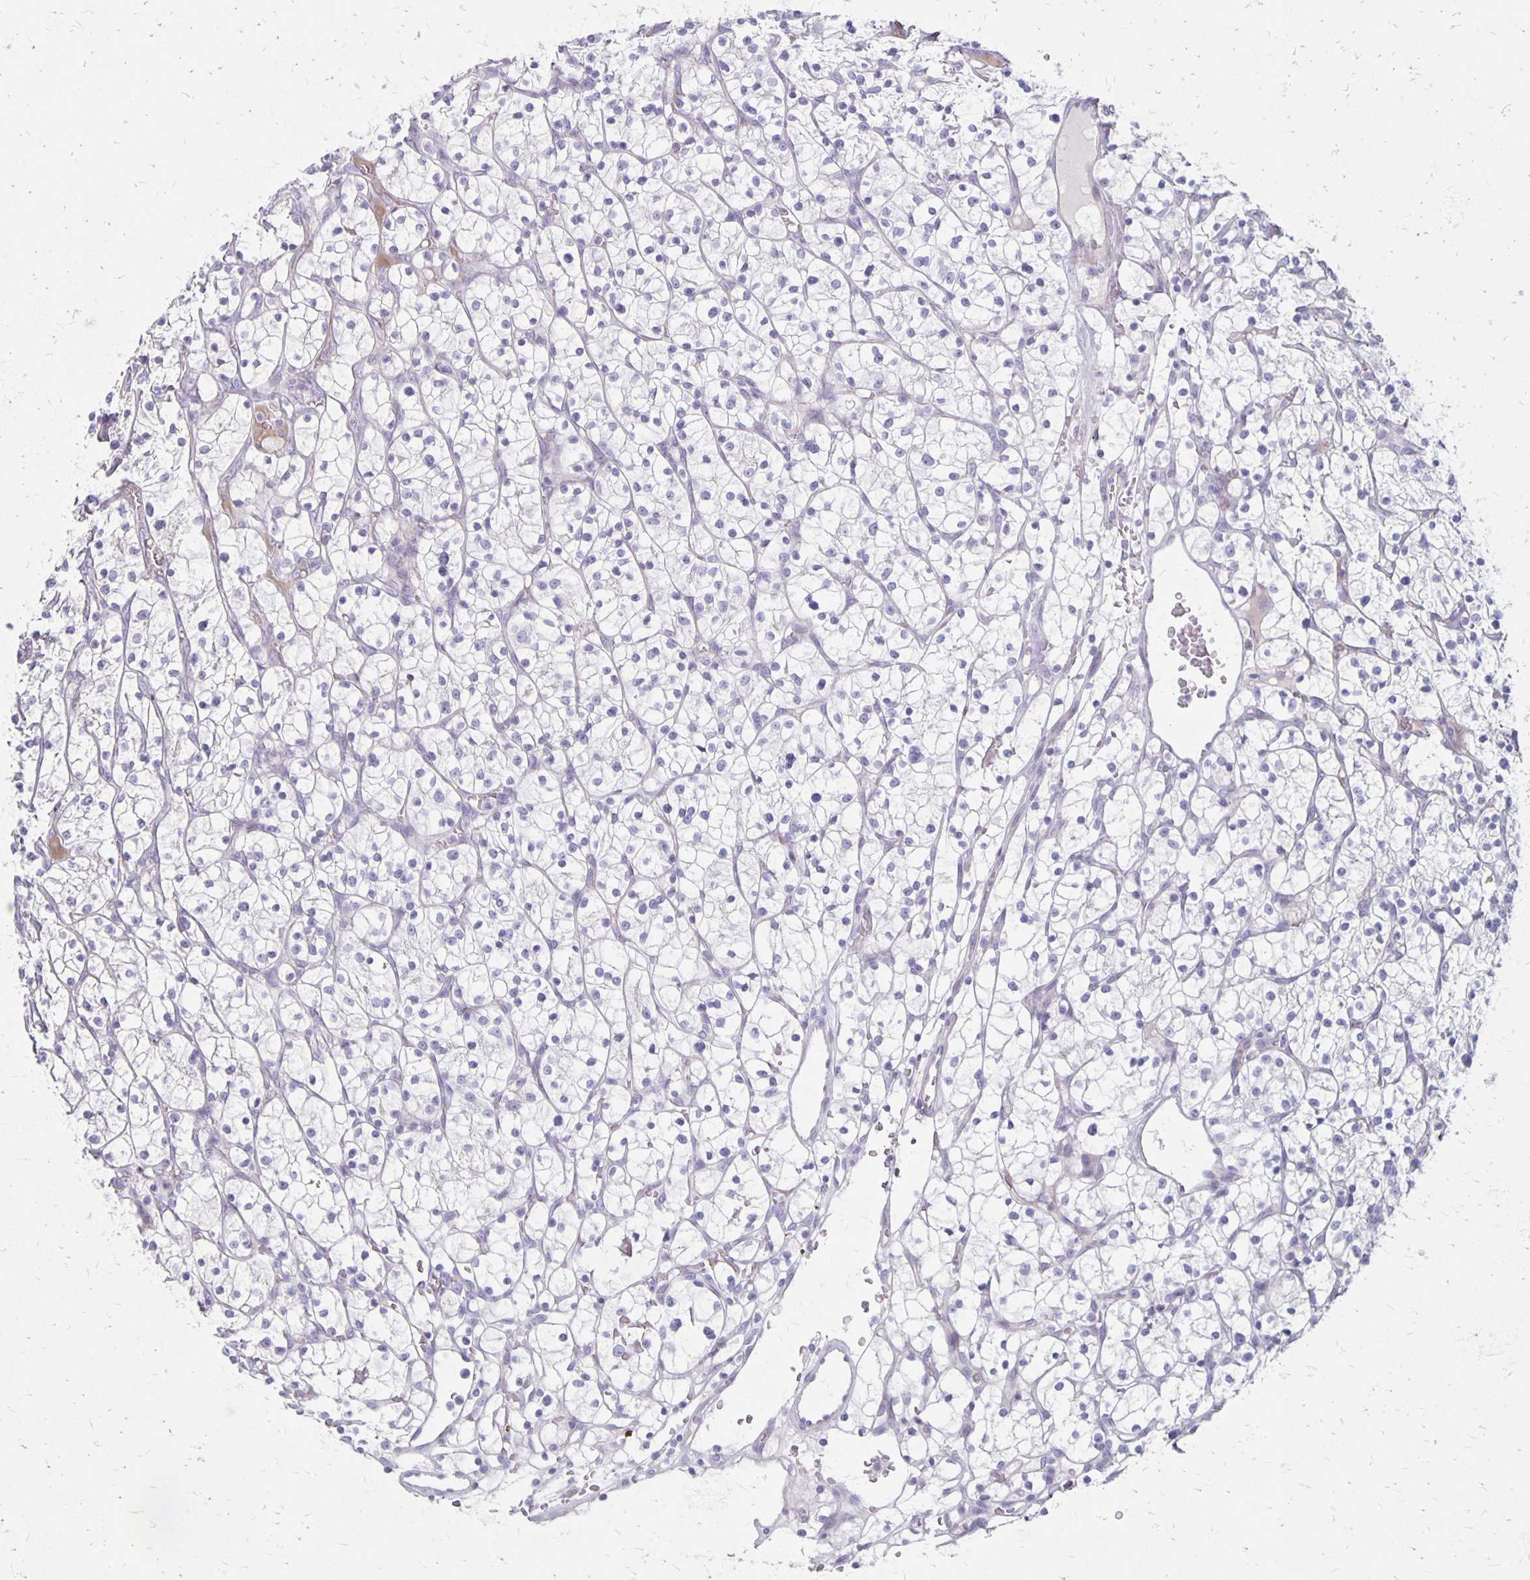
{"staining": {"intensity": "negative", "quantity": "none", "location": "none"}, "tissue": "renal cancer", "cell_type": "Tumor cells", "image_type": "cancer", "snomed": [{"axis": "morphology", "description": "Adenocarcinoma, NOS"}, {"axis": "topography", "description": "Kidney"}], "caption": "A histopathology image of renal cancer (adenocarcinoma) stained for a protein demonstrates no brown staining in tumor cells.", "gene": "HOMER1", "patient": {"sex": "female", "age": 64}}